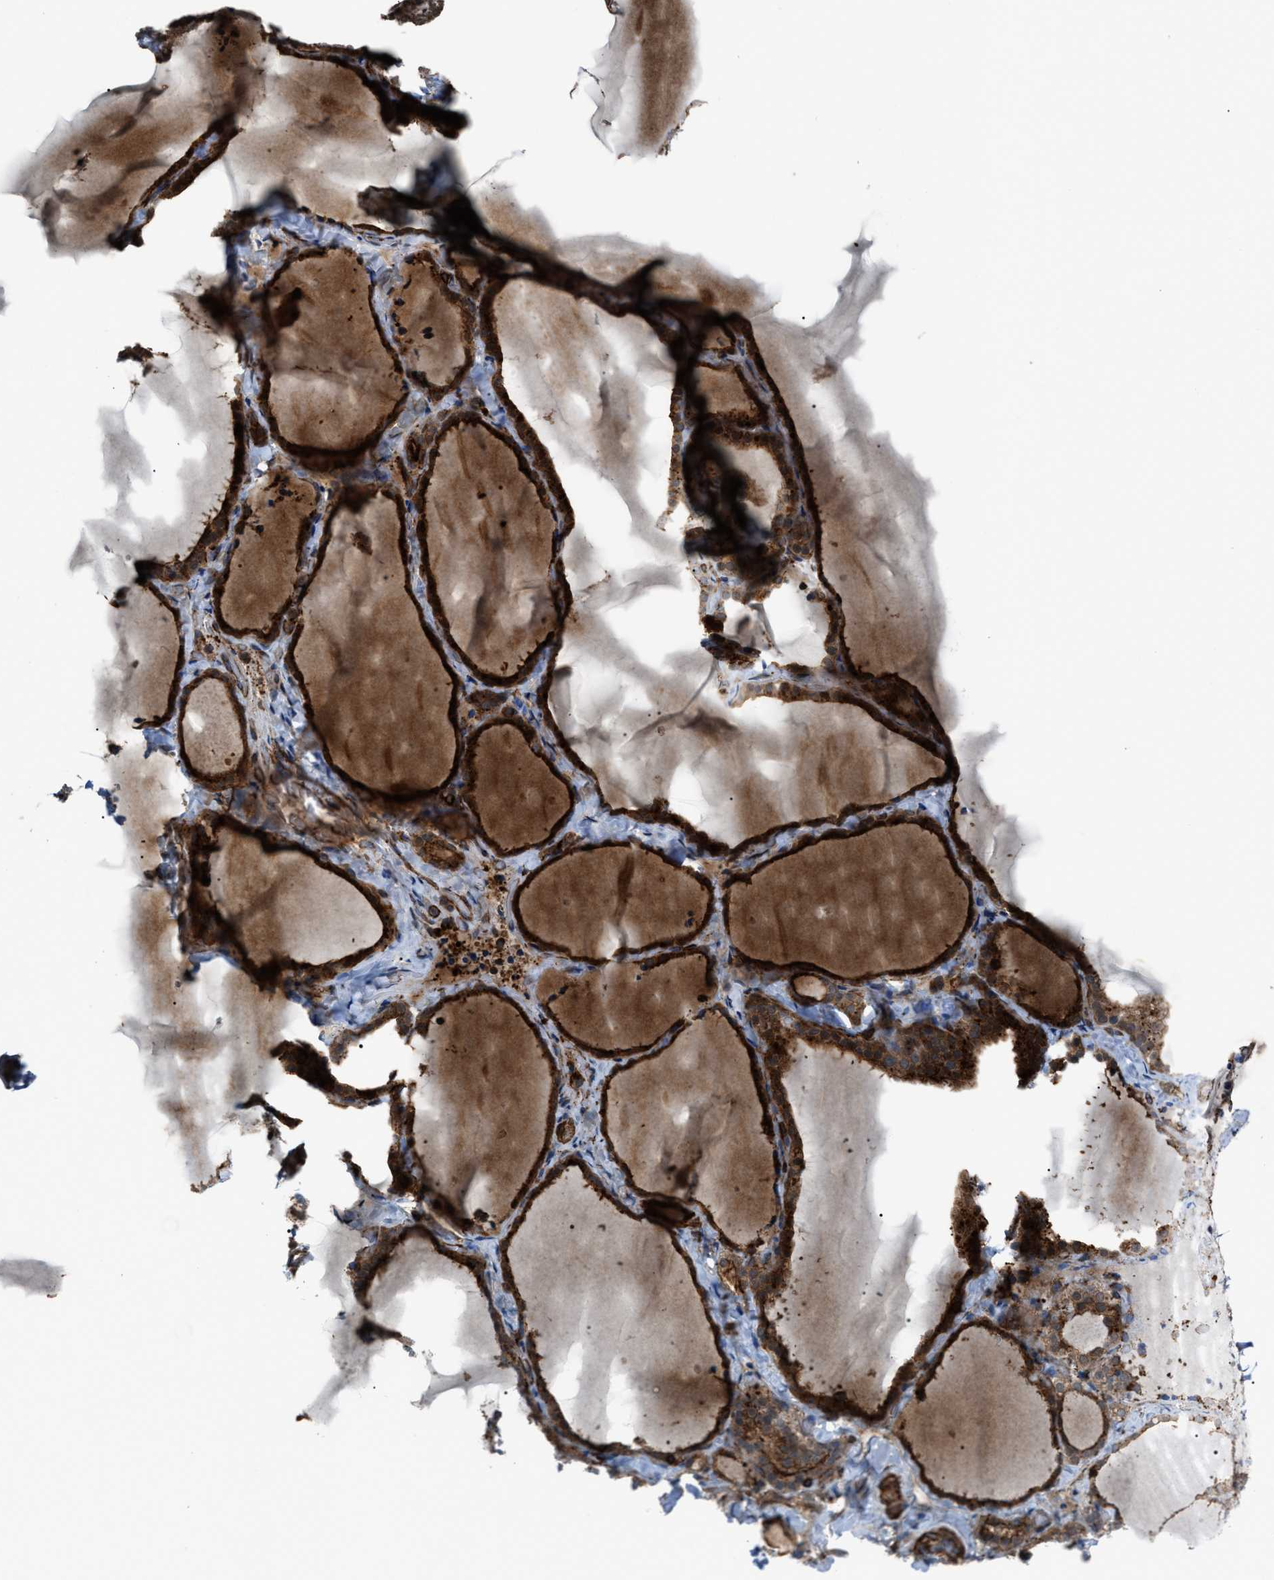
{"staining": {"intensity": "moderate", "quantity": ">75%", "location": "cytoplasmic/membranous"}, "tissue": "thyroid gland", "cell_type": "Glandular cells", "image_type": "normal", "snomed": [{"axis": "morphology", "description": "Normal tissue, NOS"}, {"axis": "topography", "description": "Thyroid gland"}], "caption": "This micrograph shows unremarkable thyroid gland stained with IHC to label a protein in brown. The cytoplasmic/membranous of glandular cells show moderate positivity for the protein. Nuclei are counter-stained blue.", "gene": "AGPAT2", "patient": {"sex": "female", "age": 22}}